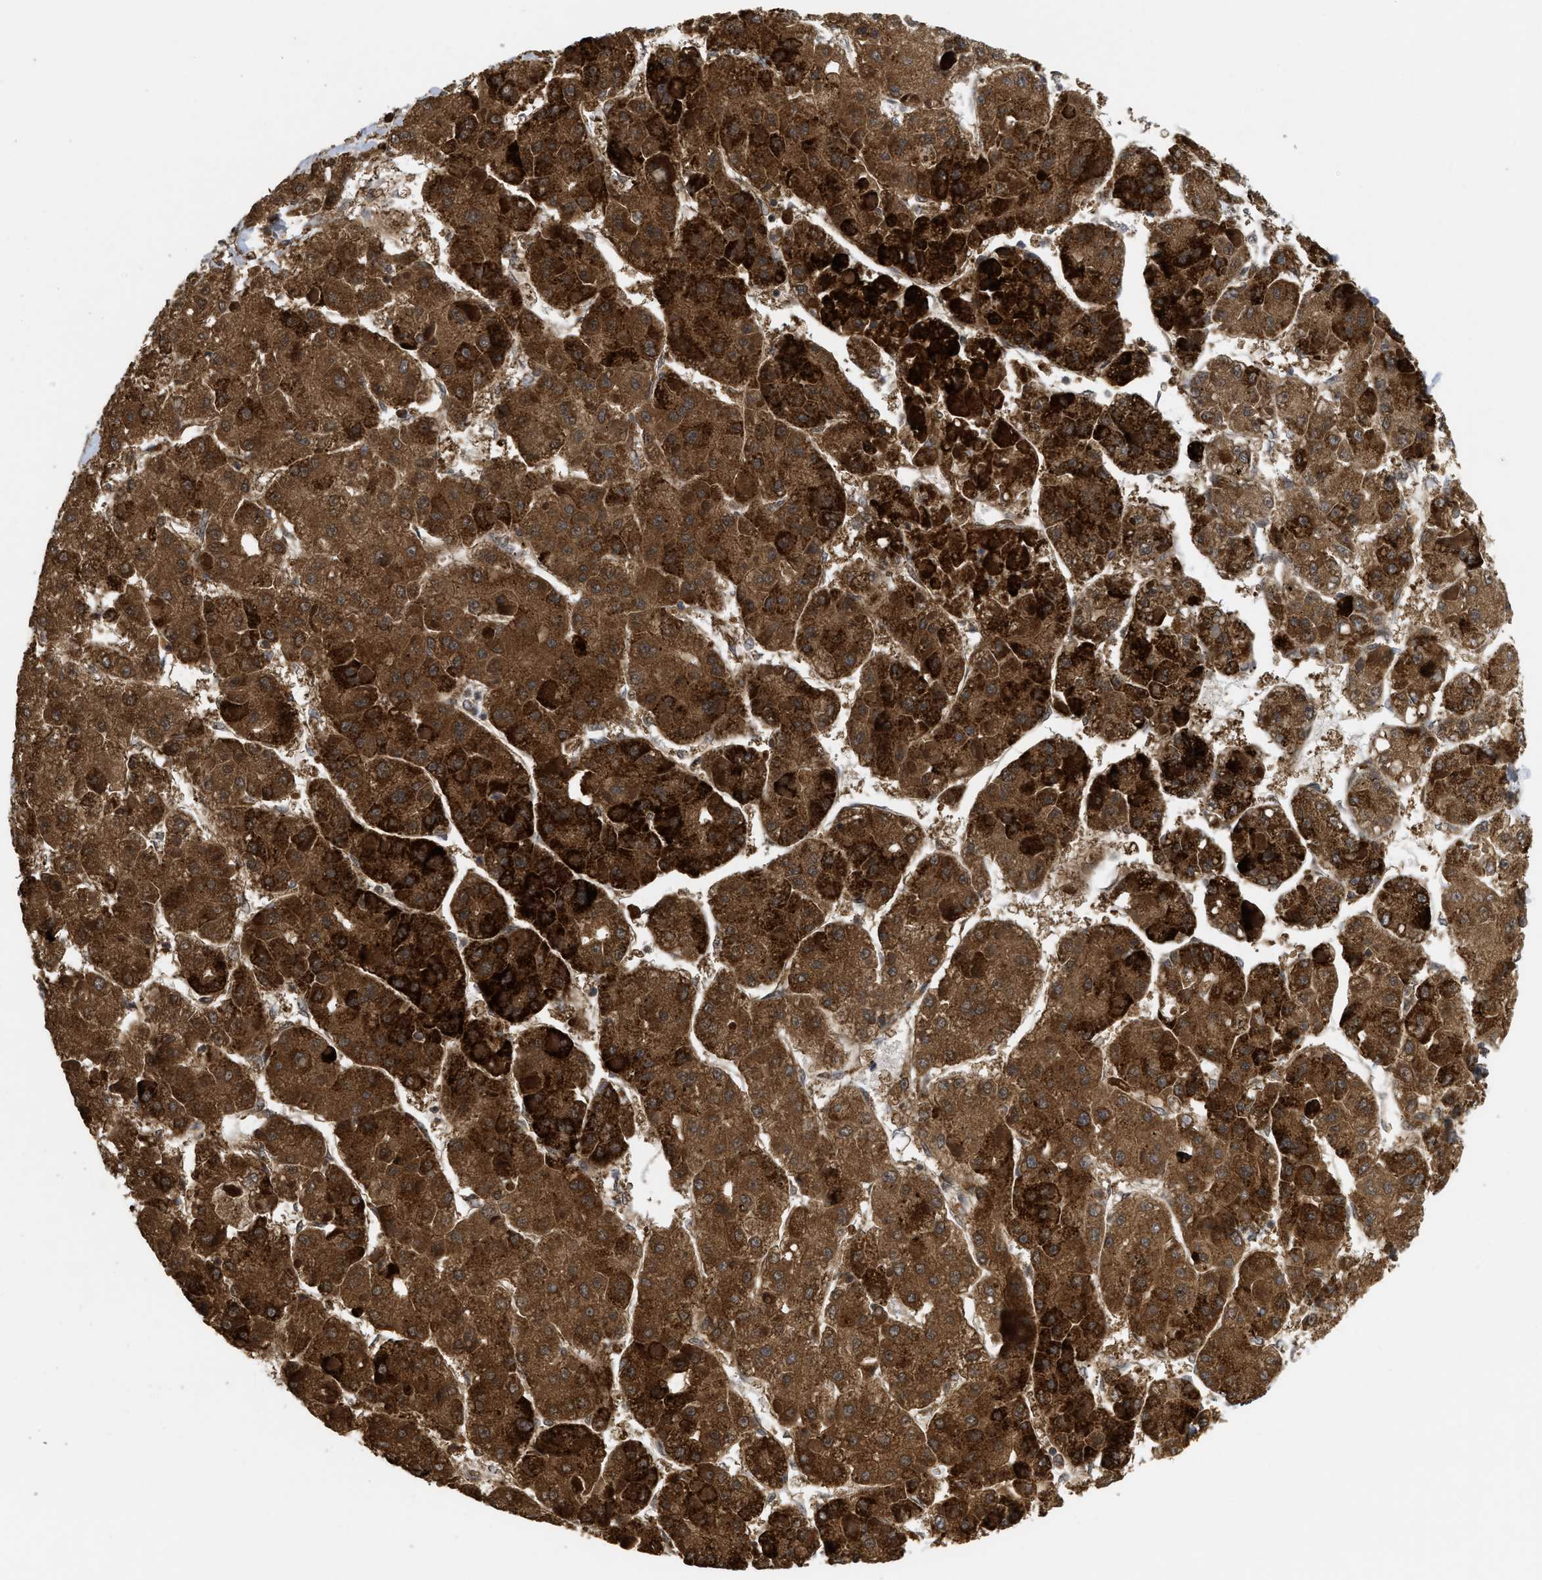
{"staining": {"intensity": "strong", "quantity": ">75%", "location": "cytoplasmic/membranous"}, "tissue": "liver cancer", "cell_type": "Tumor cells", "image_type": "cancer", "snomed": [{"axis": "morphology", "description": "Carcinoma, Hepatocellular, NOS"}, {"axis": "topography", "description": "Liver"}], "caption": "This is a micrograph of IHC staining of hepatocellular carcinoma (liver), which shows strong positivity in the cytoplasmic/membranous of tumor cells.", "gene": "FZD6", "patient": {"sex": "female", "age": 73}}